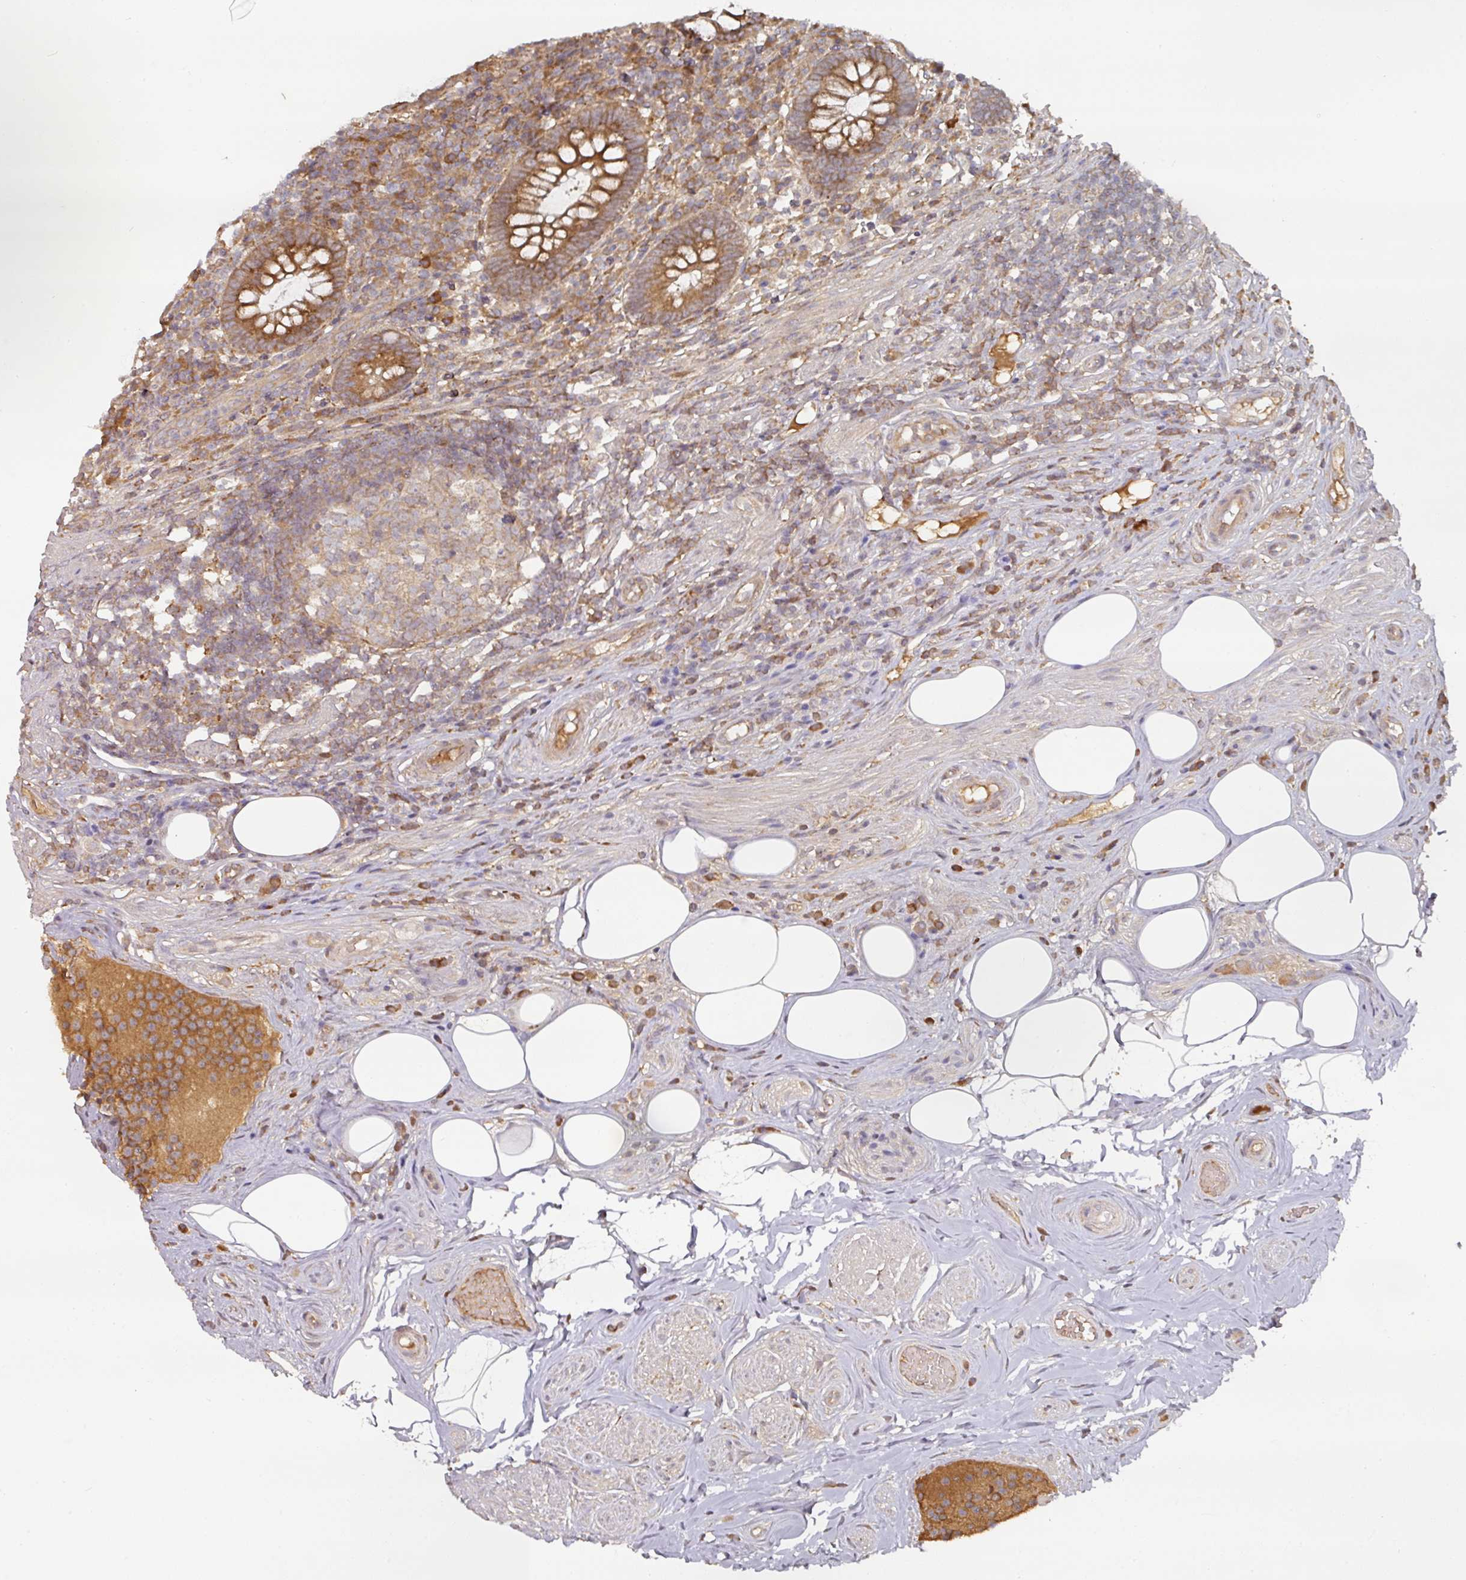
{"staining": {"intensity": "strong", "quantity": ">75%", "location": "cytoplasmic/membranous"}, "tissue": "appendix", "cell_type": "Glandular cells", "image_type": "normal", "snomed": [{"axis": "morphology", "description": "Normal tissue, NOS"}, {"axis": "topography", "description": "Appendix"}], "caption": "A brown stain shows strong cytoplasmic/membranous expression of a protein in glandular cells of normal appendix.", "gene": "CEP95", "patient": {"sex": "female", "age": 56}}